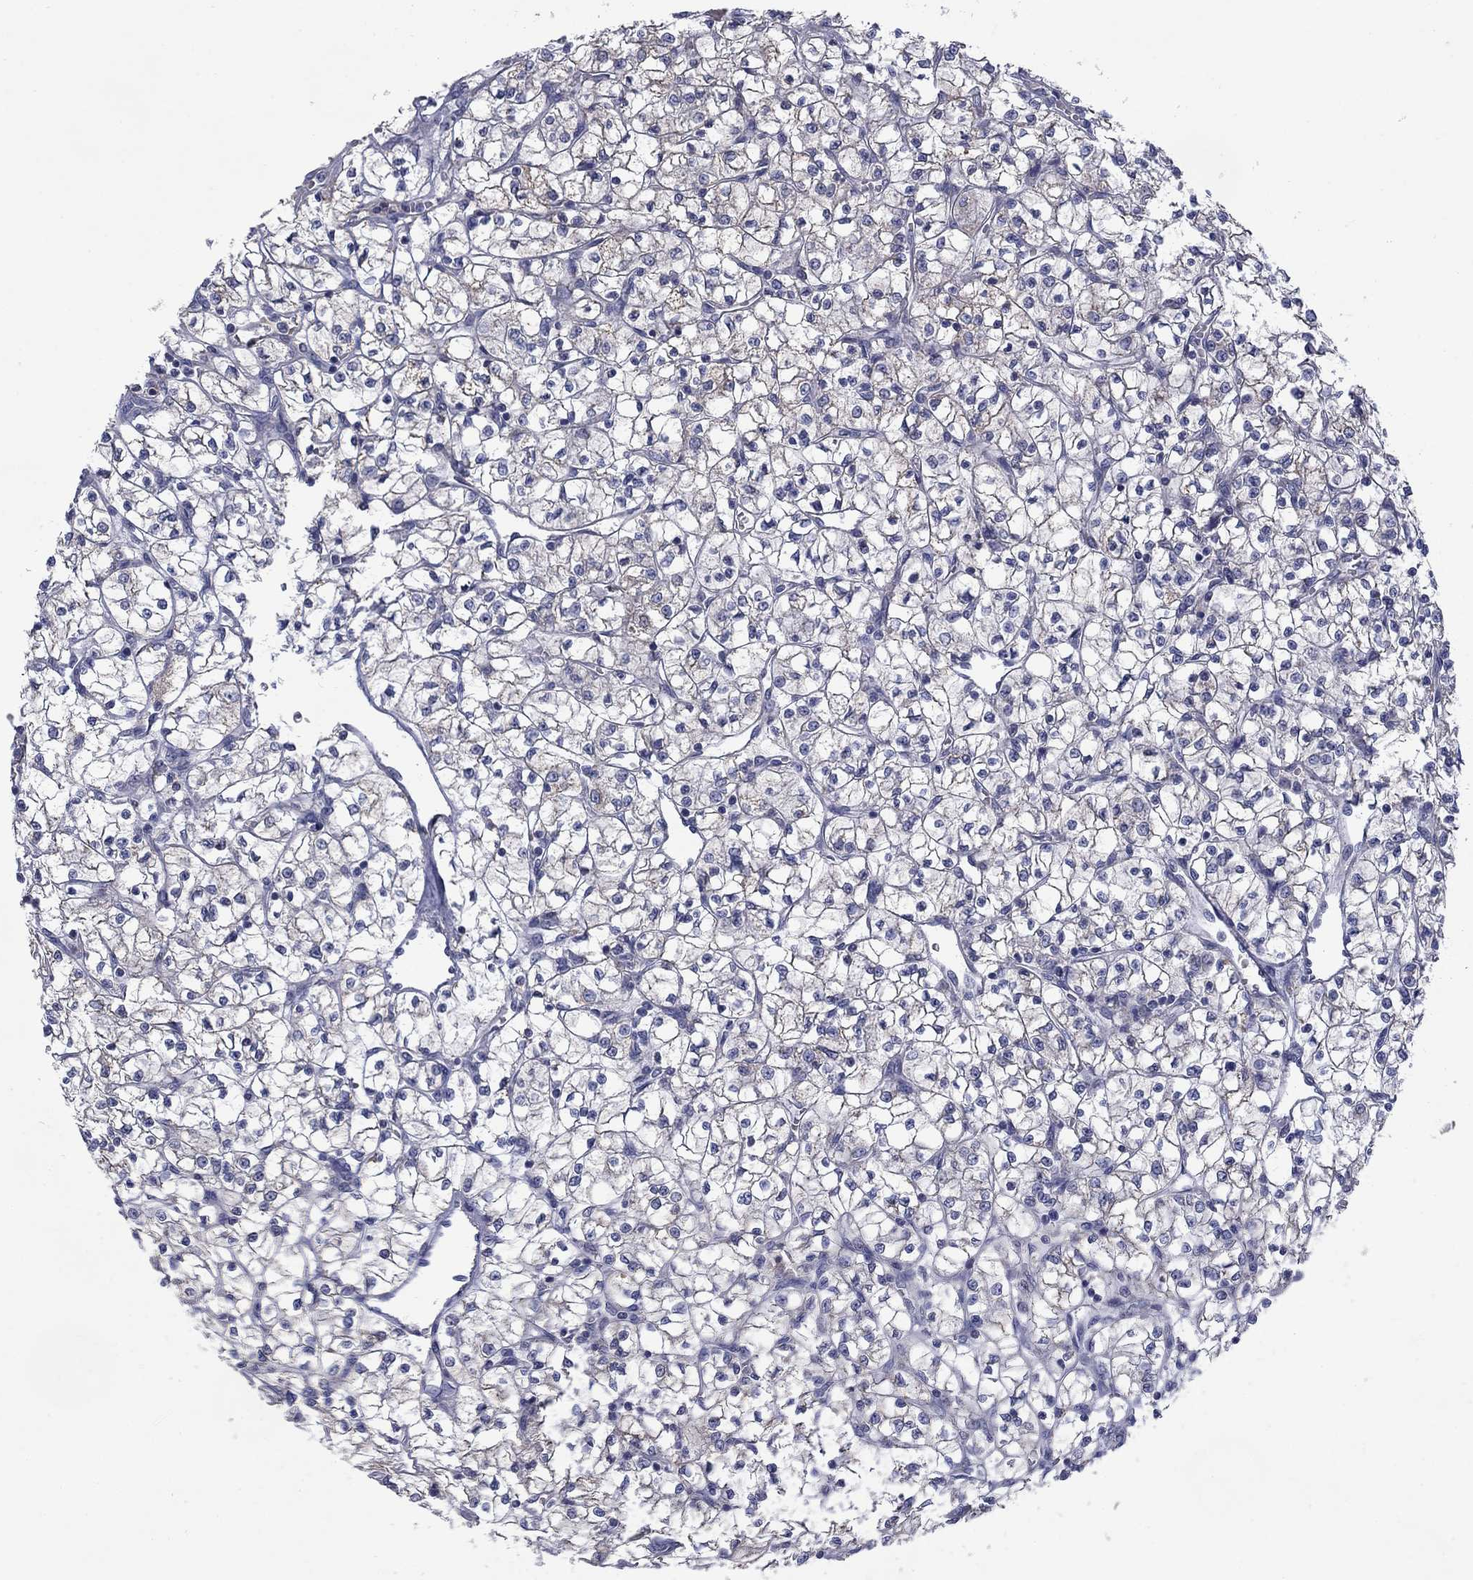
{"staining": {"intensity": "negative", "quantity": "none", "location": "none"}, "tissue": "renal cancer", "cell_type": "Tumor cells", "image_type": "cancer", "snomed": [{"axis": "morphology", "description": "Adenocarcinoma, NOS"}, {"axis": "topography", "description": "Kidney"}], "caption": "This photomicrograph is of renal cancer stained with IHC to label a protein in brown with the nuclei are counter-stained blue. There is no expression in tumor cells. (Stains: DAB (3,3'-diaminobenzidine) immunohistochemistry with hematoxylin counter stain, Microscopy: brightfield microscopy at high magnification).", "gene": "FRK", "patient": {"sex": "female", "age": 64}}